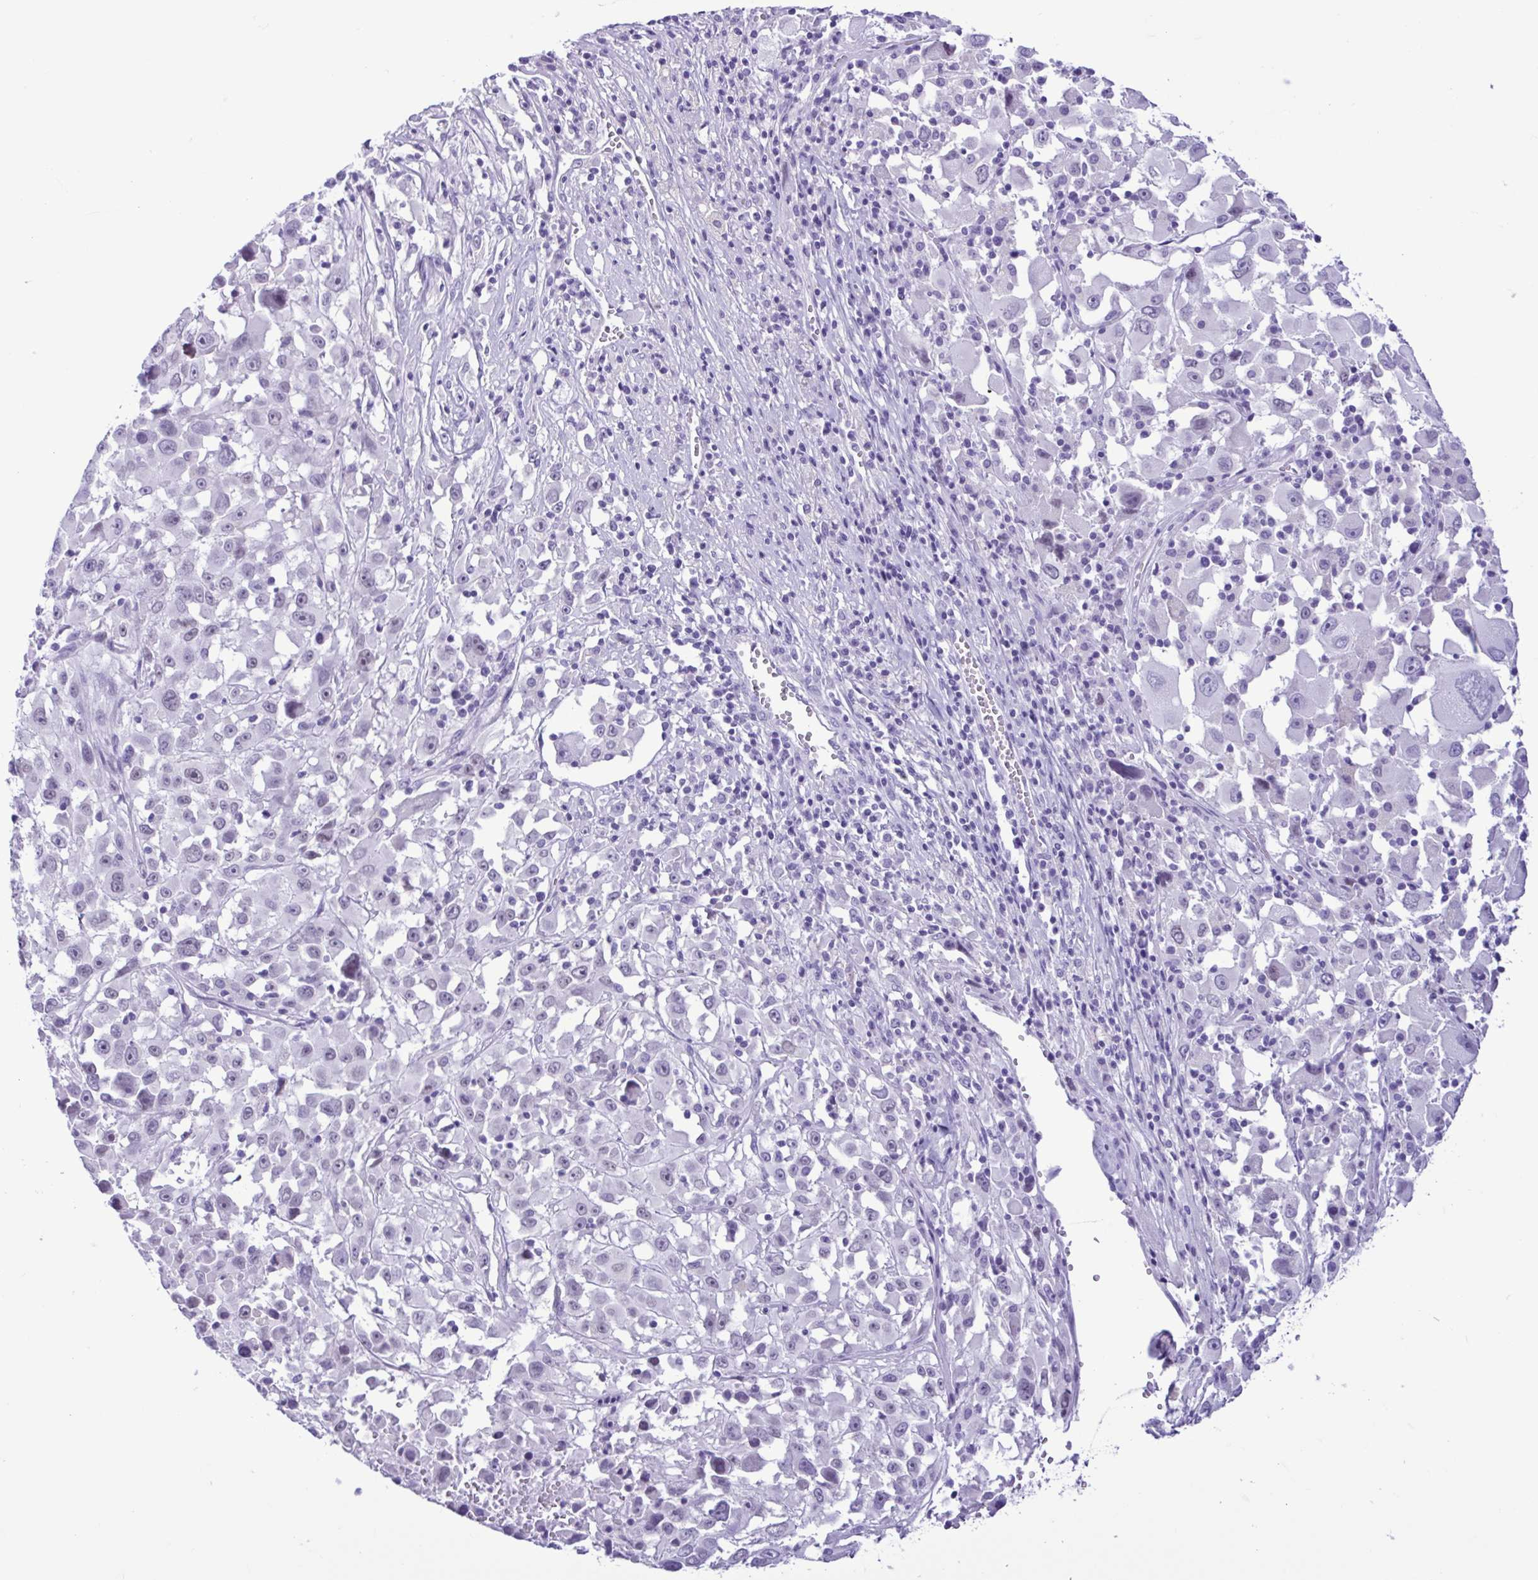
{"staining": {"intensity": "negative", "quantity": "none", "location": "none"}, "tissue": "melanoma", "cell_type": "Tumor cells", "image_type": "cancer", "snomed": [{"axis": "morphology", "description": "Malignant melanoma, Metastatic site"}, {"axis": "topography", "description": "Soft tissue"}], "caption": "This is an immunohistochemistry micrograph of melanoma. There is no staining in tumor cells.", "gene": "SPATA16", "patient": {"sex": "male", "age": 50}}